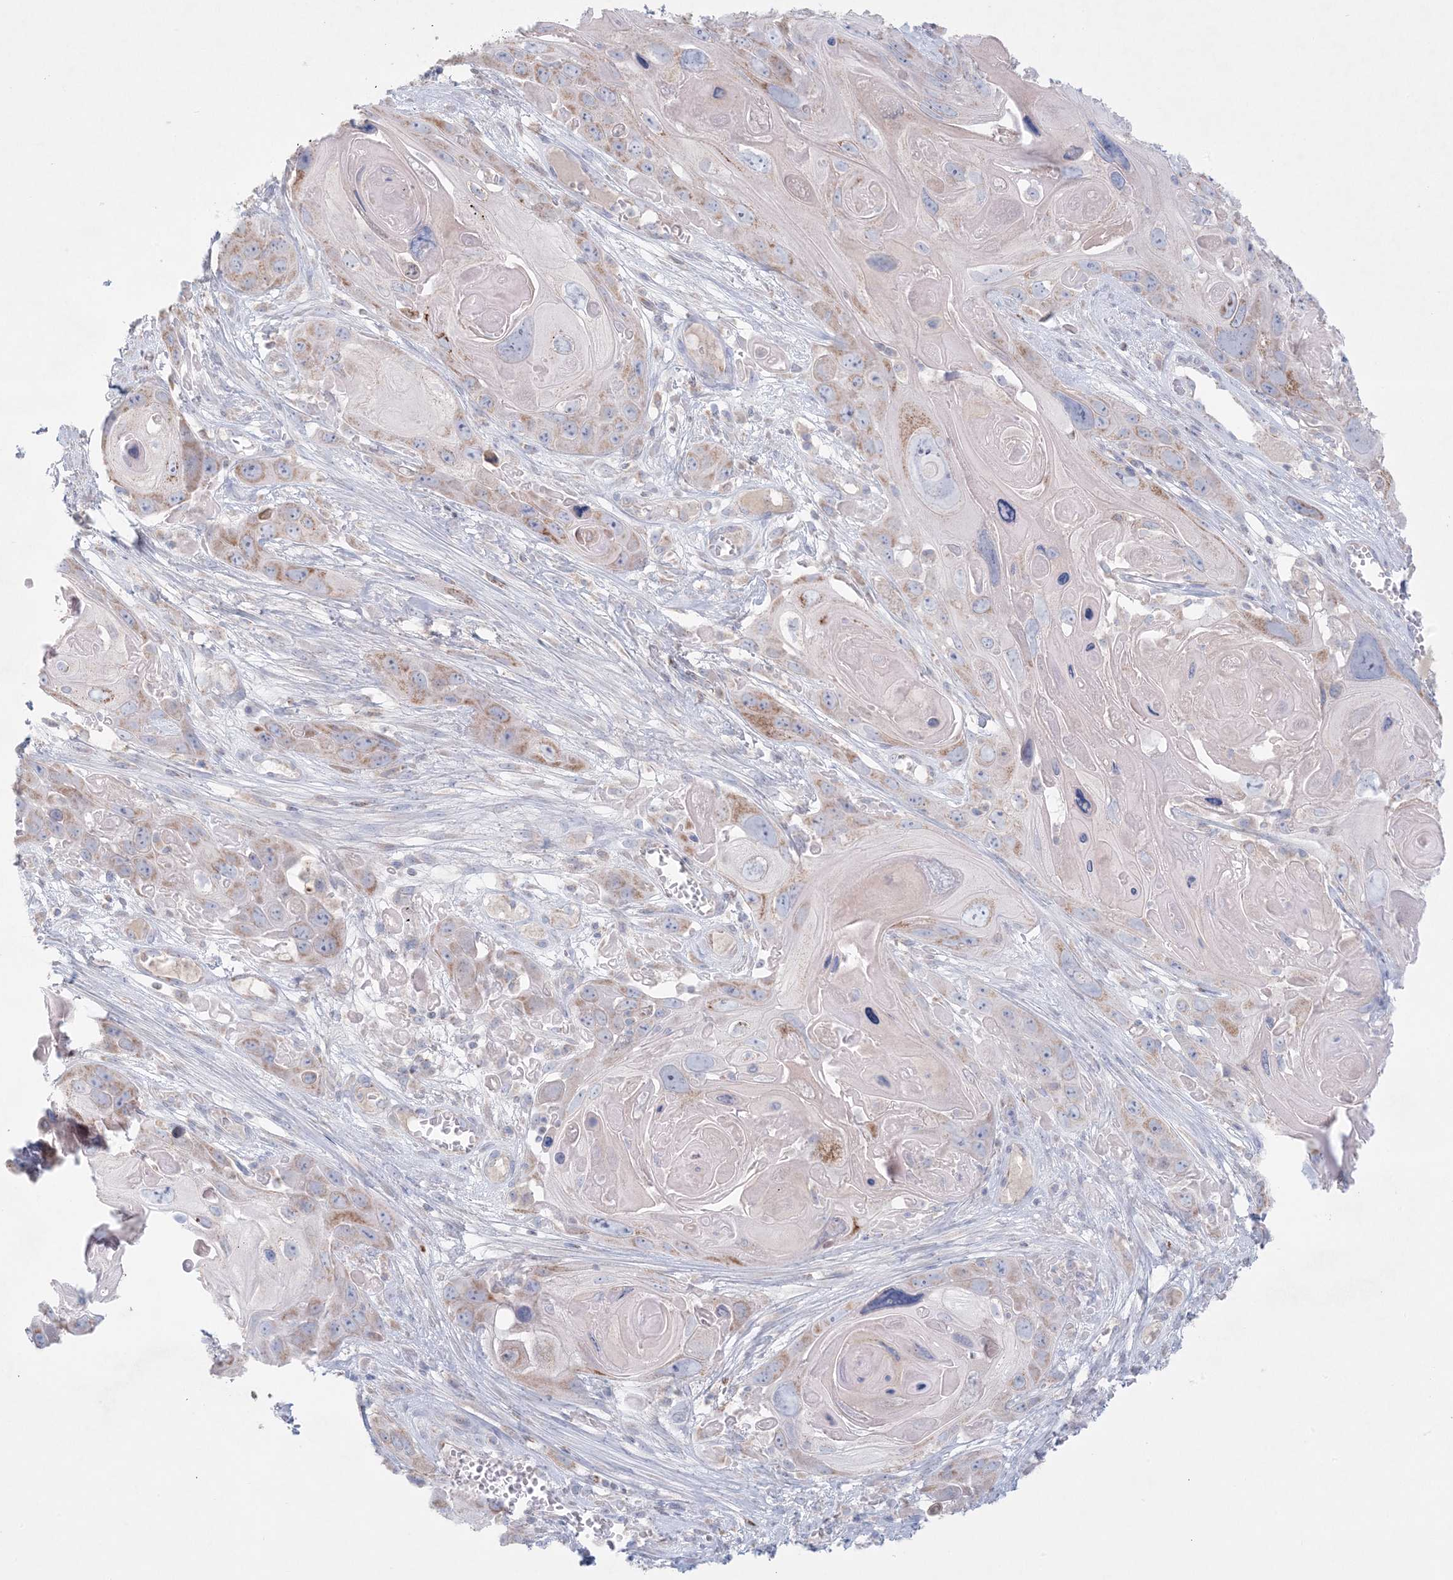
{"staining": {"intensity": "moderate", "quantity": "25%-75%", "location": "cytoplasmic/membranous"}, "tissue": "skin cancer", "cell_type": "Tumor cells", "image_type": "cancer", "snomed": [{"axis": "morphology", "description": "Squamous cell carcinoma, NOS"}, {"axis": "topography", "description": "Skin"}], "caption": "Moderate cytoplasmic/membranous expression is identified in about 25%-75% of tumor cells in squamous cell carcinoma (skin).", "gene": "KCTD6", "patient": {"sex": "male", "age": 55}}